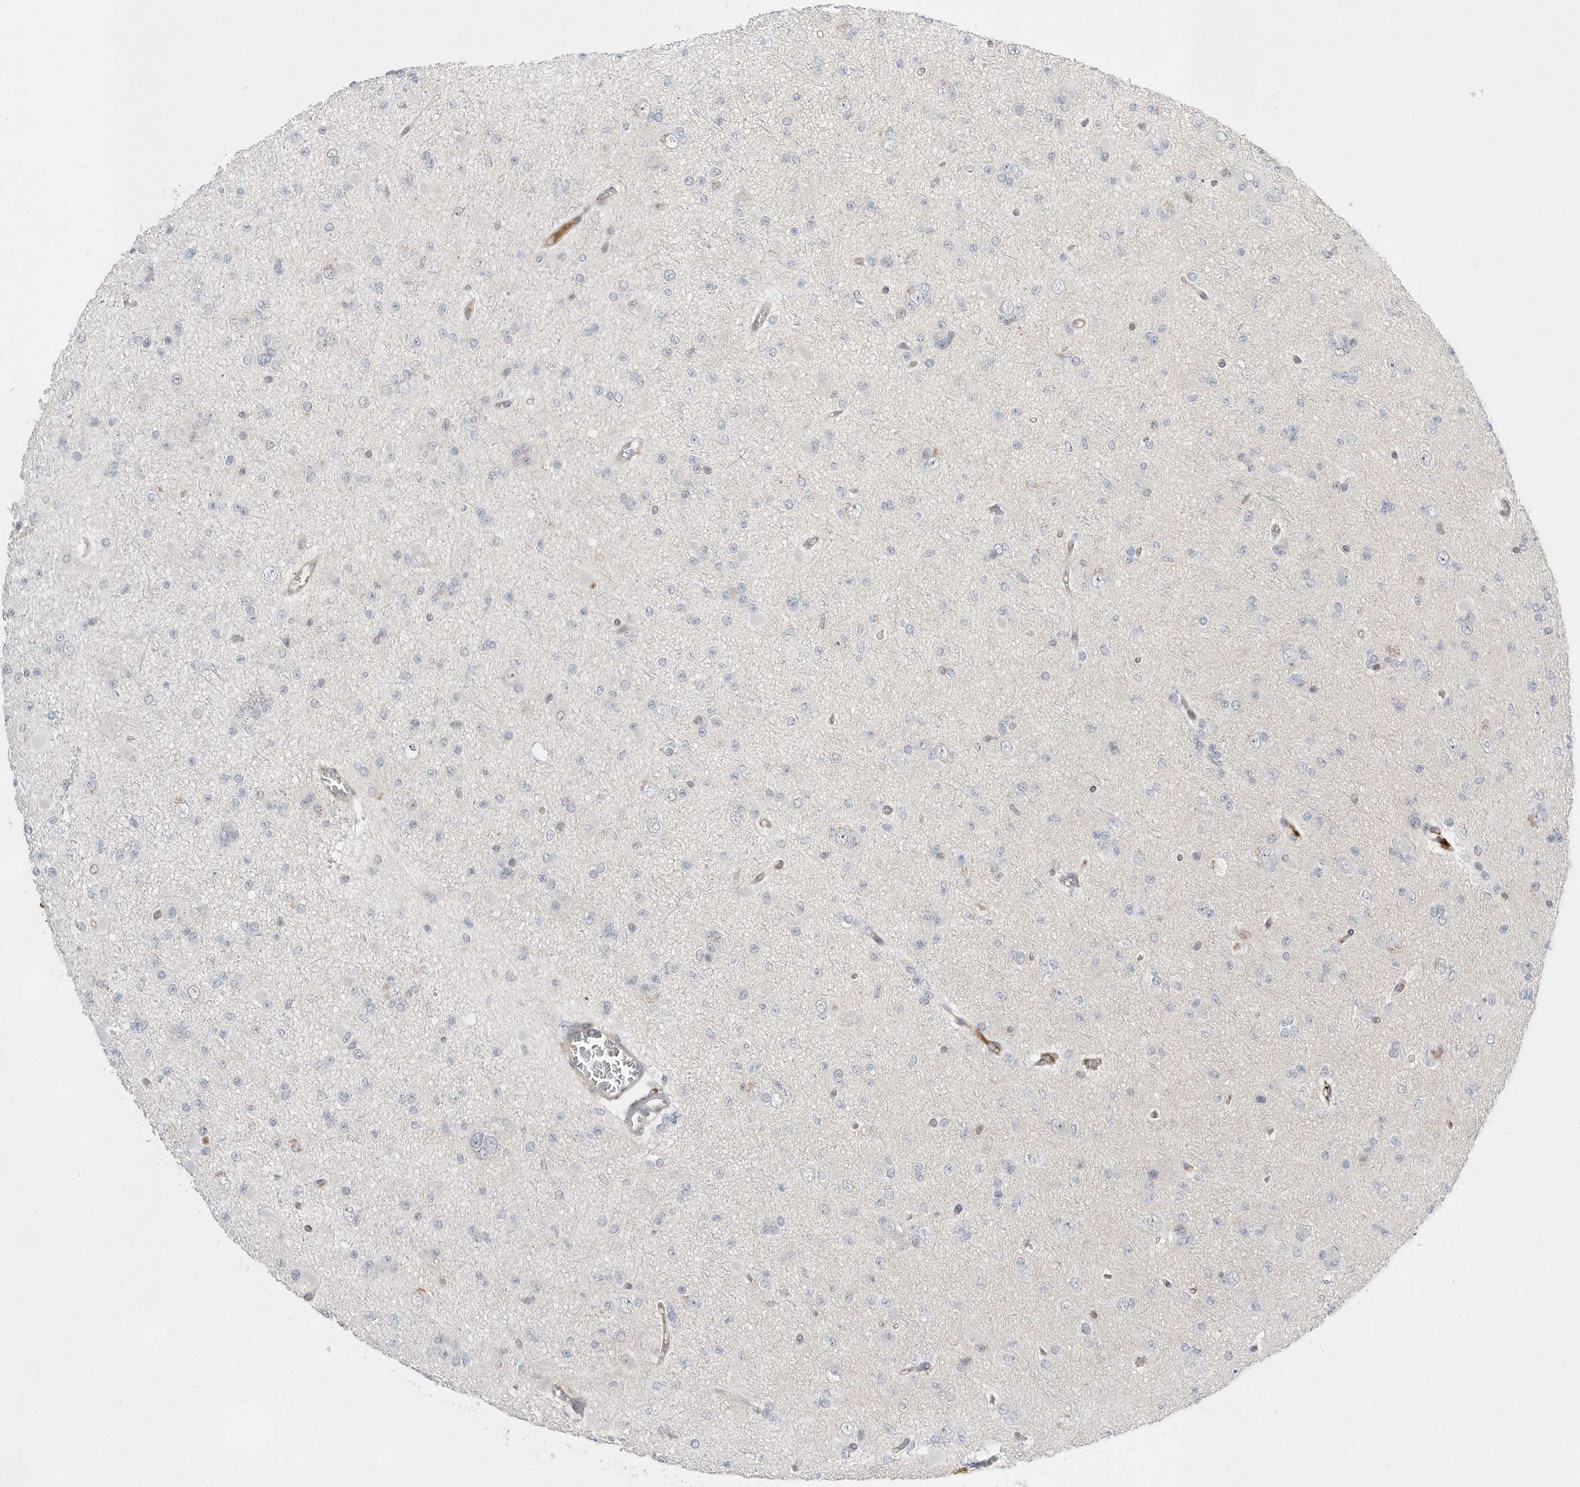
{"staining": {"intensity": "negative", "quantity": "none", "location": "none"}, "tissue": "glioma", "cell_type": "Tumor cells", "image_type": "cancer", "snomed": [{"axis": "morphology", "description": "Glioma, malignant, Low grade"}, {"axis": "topography", "description": "Brain"}], "caption": "This is an immunohistochemistry (IHC) image of malignant glioma (low-grade). There is no staining in tumor cells.", "gene": "TMEM132B", "patient": {"sex": "female", "age": 22}}